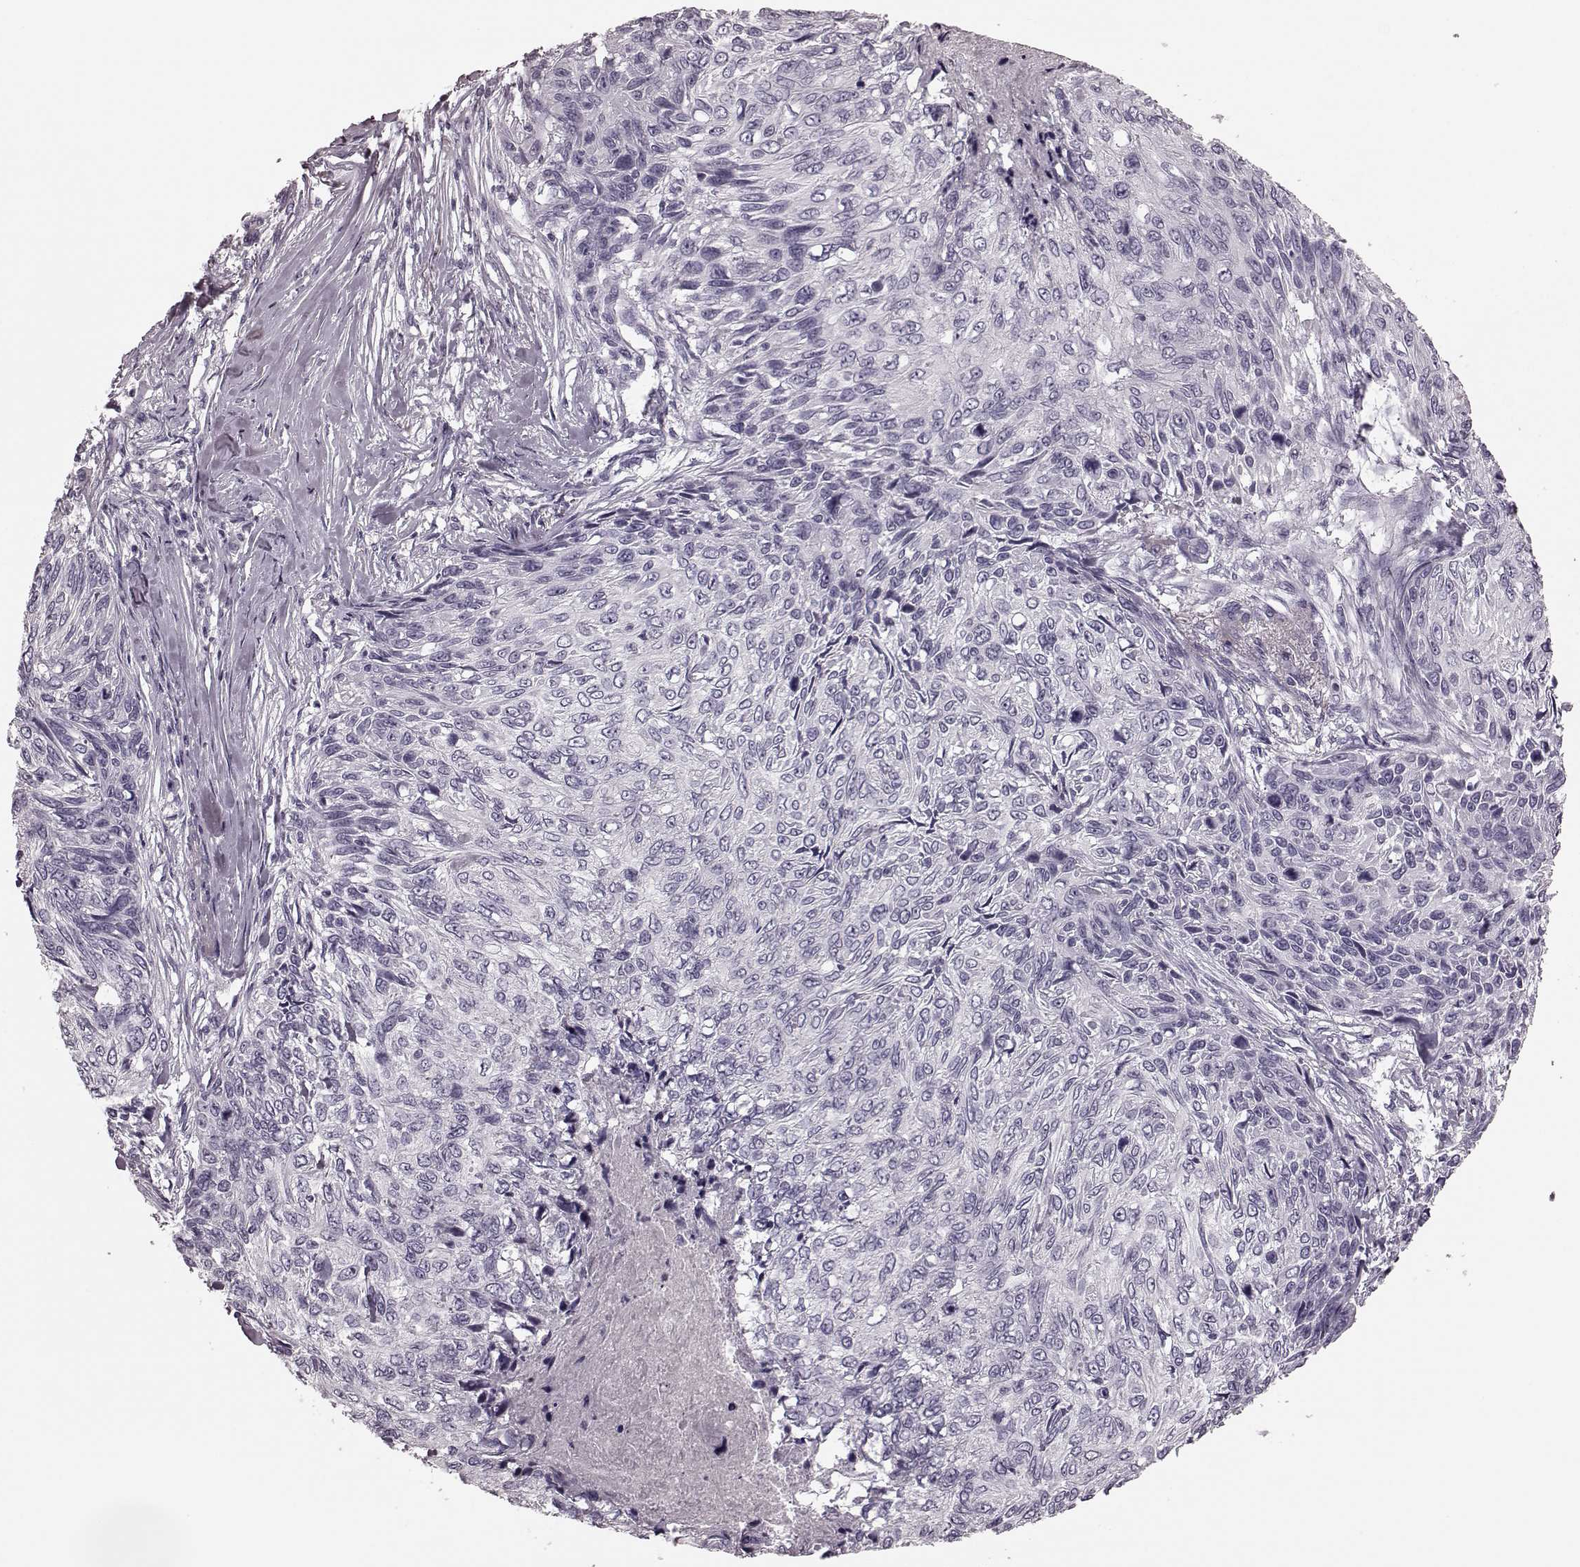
{"staining": {"intensity": "negative", "quantity": "none", "location": "none"}, "tissue": "skin cancer", "cell_type": "Tumor cells", "image_type": "cancer", "snomed": [{"axis": "morphology", "description": "Squamous cell carcinoma, NOS"}, {"axis": "topography", "description": "Skin"}], "caption": "DAB immunohistochemical staining of human skin squamous cell carcinoma shows no significant expression in tumor cells.", "gene": "TRPM1", "patient": {"sex": "male", "age": 92}}